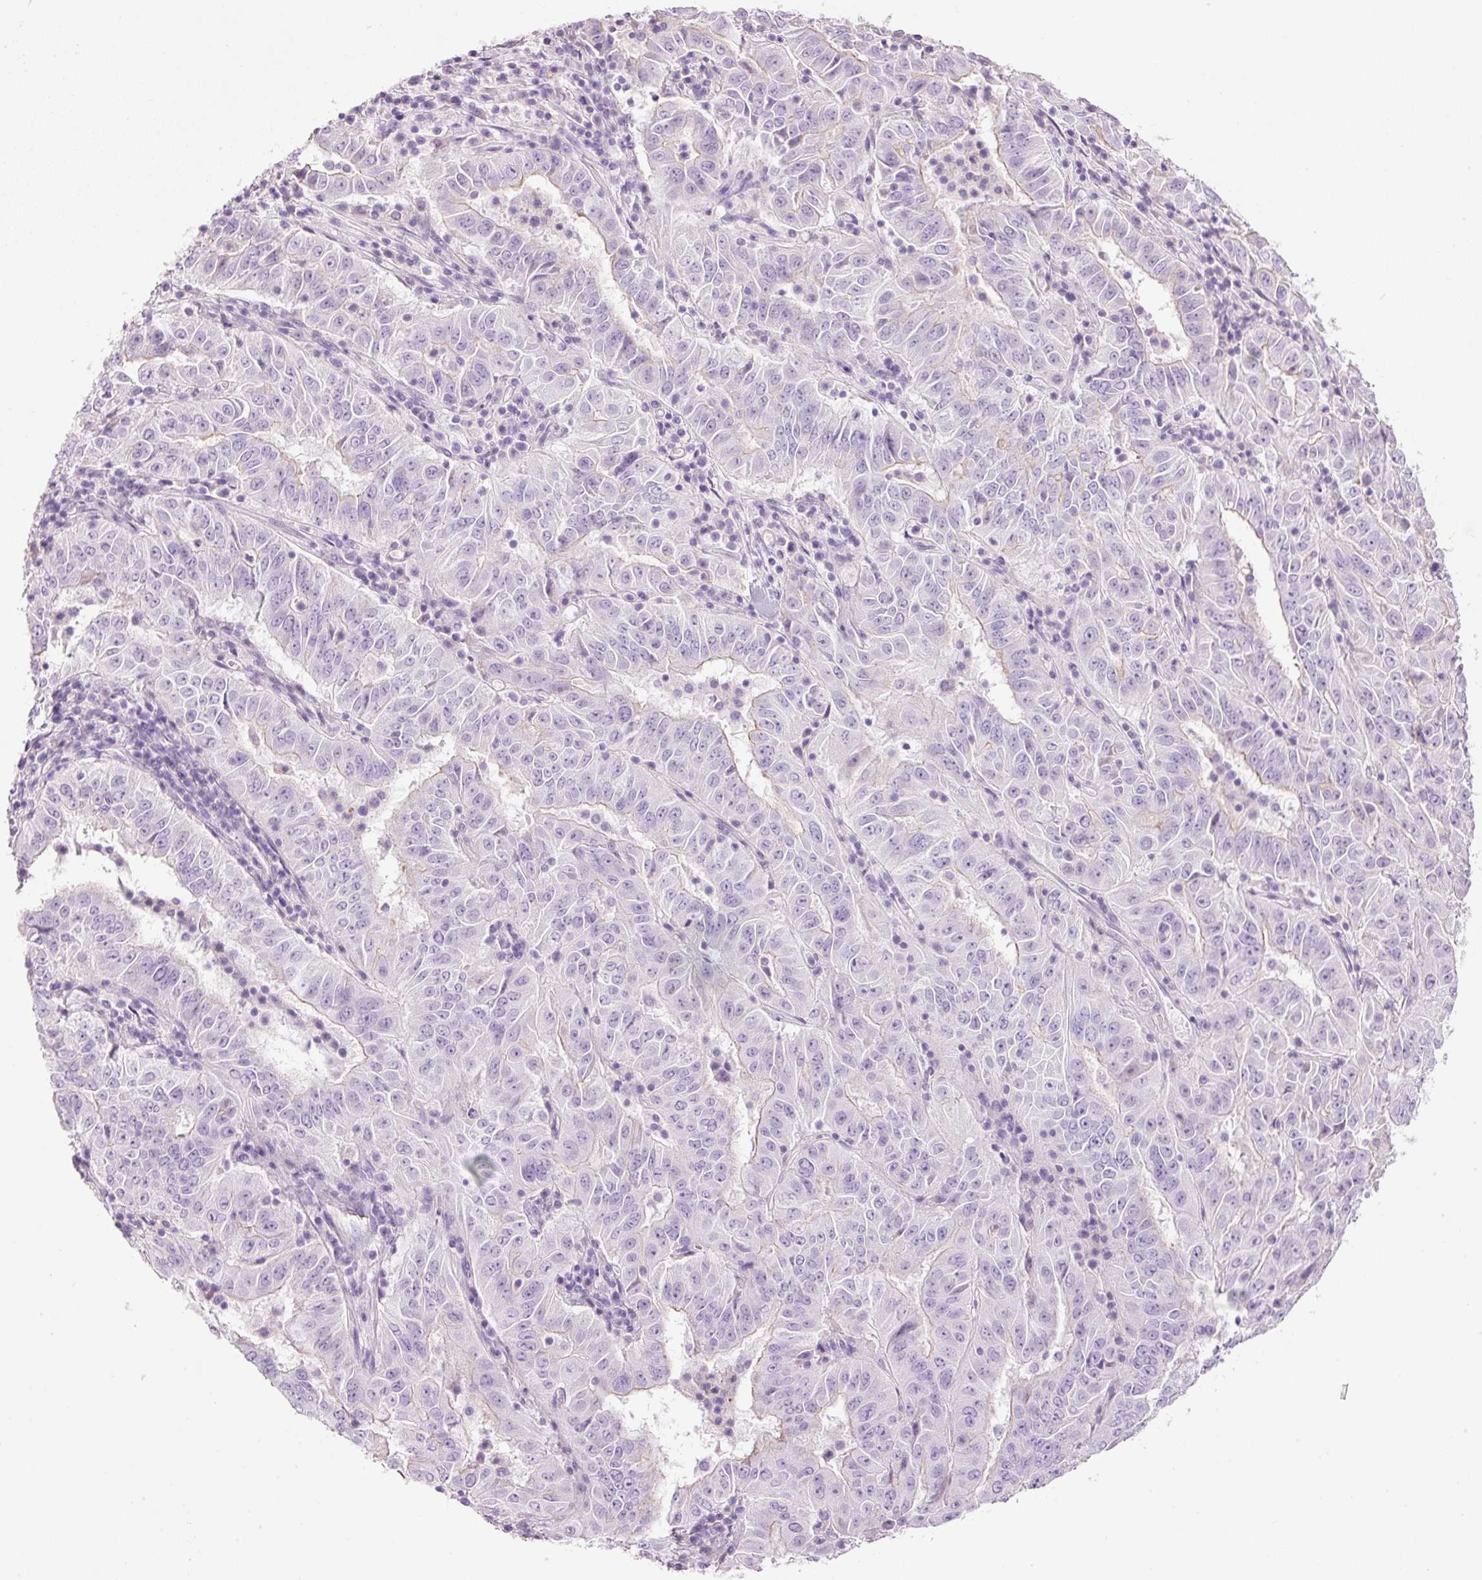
{"staining": {"intensity": "negative", "quantity": "none", "location": "none"}, "tissue": "pancreatic cancer", "cell_type": "Tumor cells", "image_type": "cancer", "snomed": [{"axis": "morphology", "description": "Adenocarcinoma, NOS"}, {"axis": "topography", "description": "Pancreas"}], "caption": "Adenocarcinoma (pancreatic) was stained to show a protein in brown. There is no significant positivity in tumor cells.", "gene": "CMA1", "patient": {"sex": "male", "age": 63}}